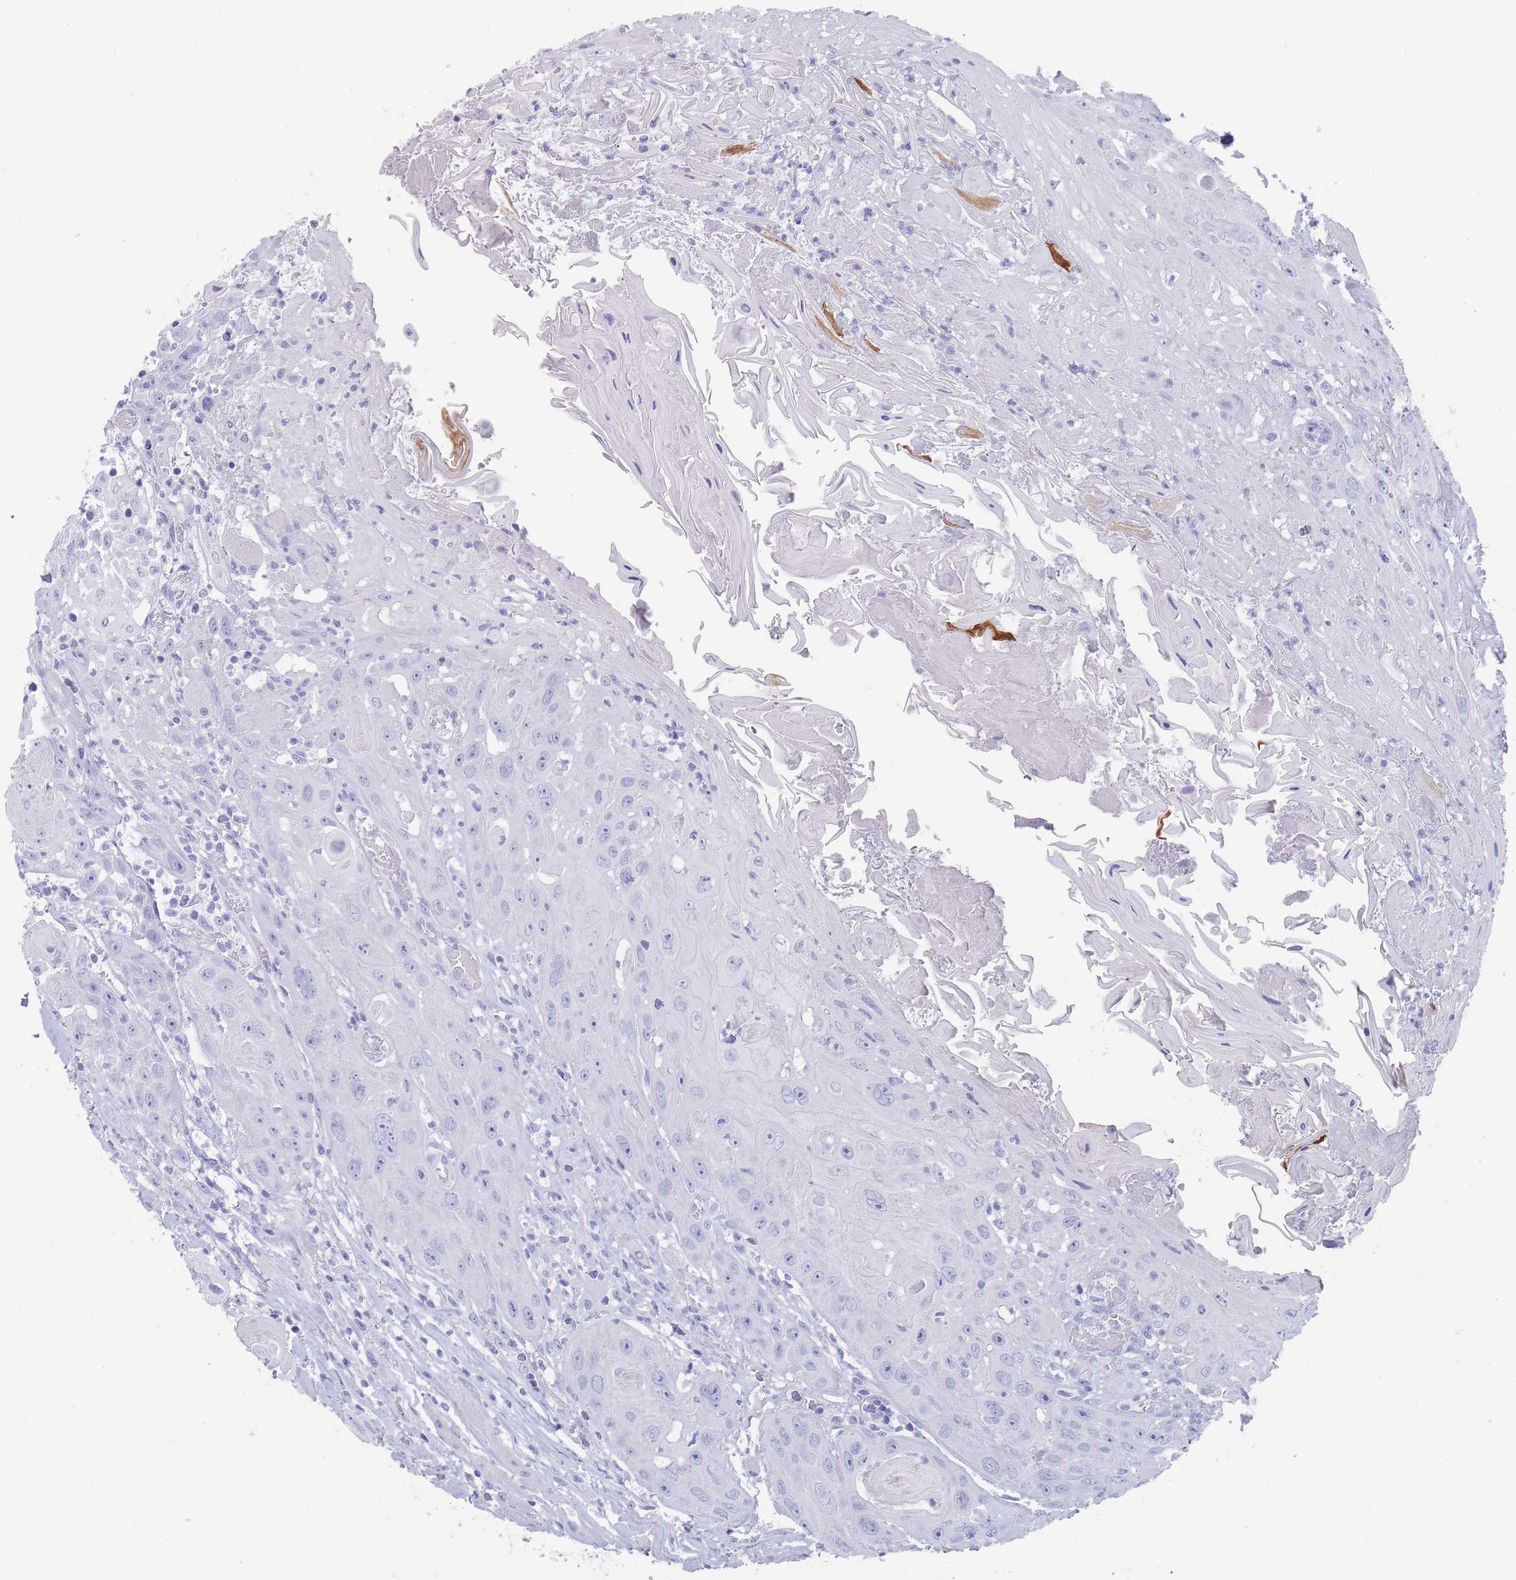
{"staining": {"intensity": "negative", "quantity": "none", "location": "none"}, "tissue": "head and neck cancer", "cell_type": "Tumor cells", "image_type": "cancer", "snomed": [{"axis": "morphology", "description": "Squamous cell carcinoma, NOS"}, {"axis": "topography", "description": "Head-Neck"}], "caption": "This is an immunohistochemistry image of head and neck squamous cell carcinoma. There is no expression in tumor cells.", "gene": "RAB2B", "patient": {"sex": "female", "age": 59}}